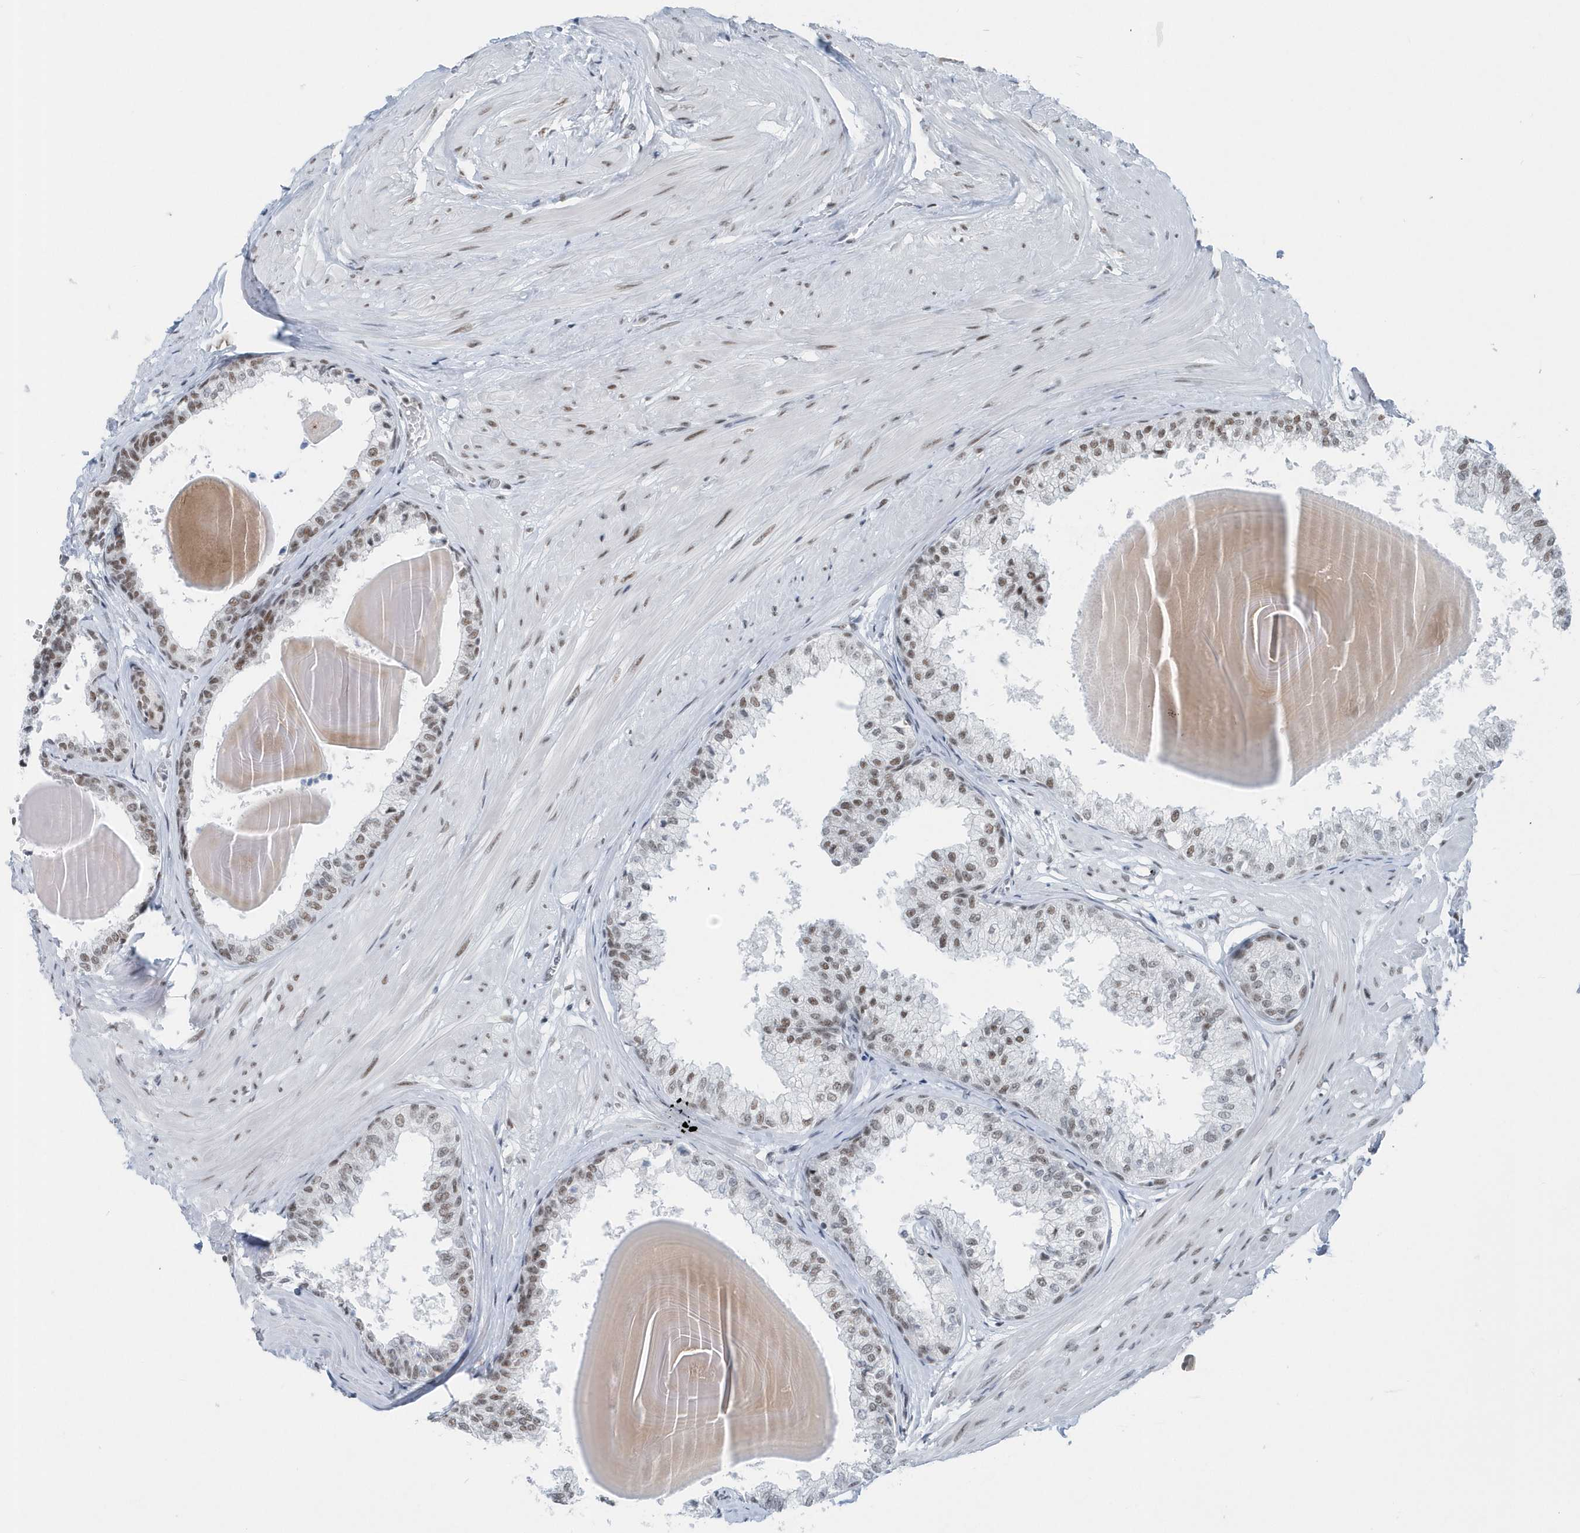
{"staining": {"intensity": "moderate", "quantity": "25%-75%", "location": "nuclear"}, "tissue": "prostate", "cell_type": "Glandular cells", "image_type": "normal", "snomed": [{"axis": "morphology", "description": "Normal tissue, NOS"}, {"axis": "topography", "description": "Prostate"}], "caption": "Immunohistochemical staining of unremarkable prostate demonstrates medium levels of moderate nuclear expression in approximately 25%-75% of glandular cells.", "gene": "FIP1L1", "patient": {"sex": "male", "age": 48}}